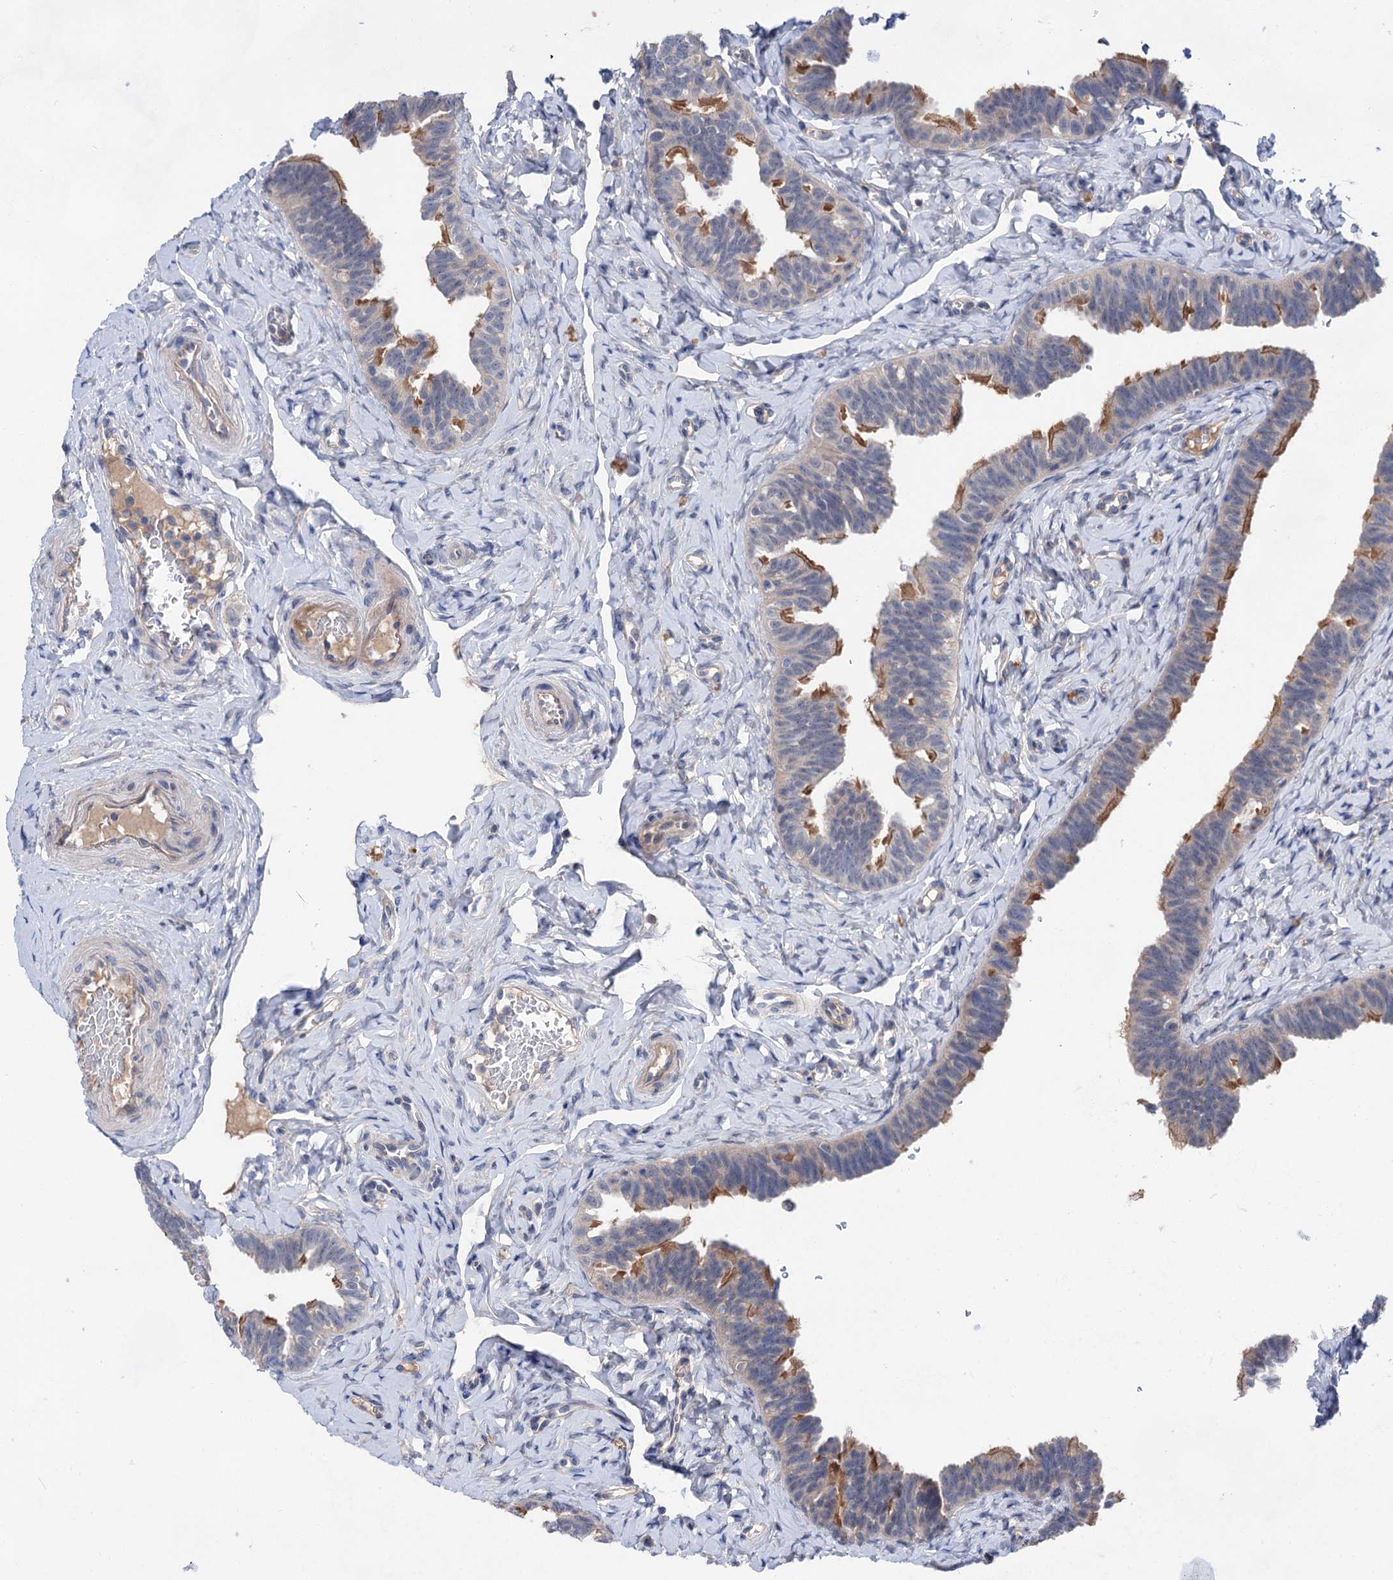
{"staining": {"intensity": "moderate", "quantity": "25%-75%", "location": "cytoplasmic/membranous"}, "tissue": "fallopian tube", "cell_type": "Glandular cells", "image_type": "normal", "snomed": [{"axis": "morphology", "description": "Normal tissue, NOS"}, {"axis": "topography", "description": "Fallopian tube"}], "caption": "This is a histology image of immunohistochemistry (IHC) staining of benign fallopian tube, which shows moderate staining in the cytoplasmic/membranous of glandular cells.", "gene": "MORN3", "patient": {"sex": "female", "age": 39}}